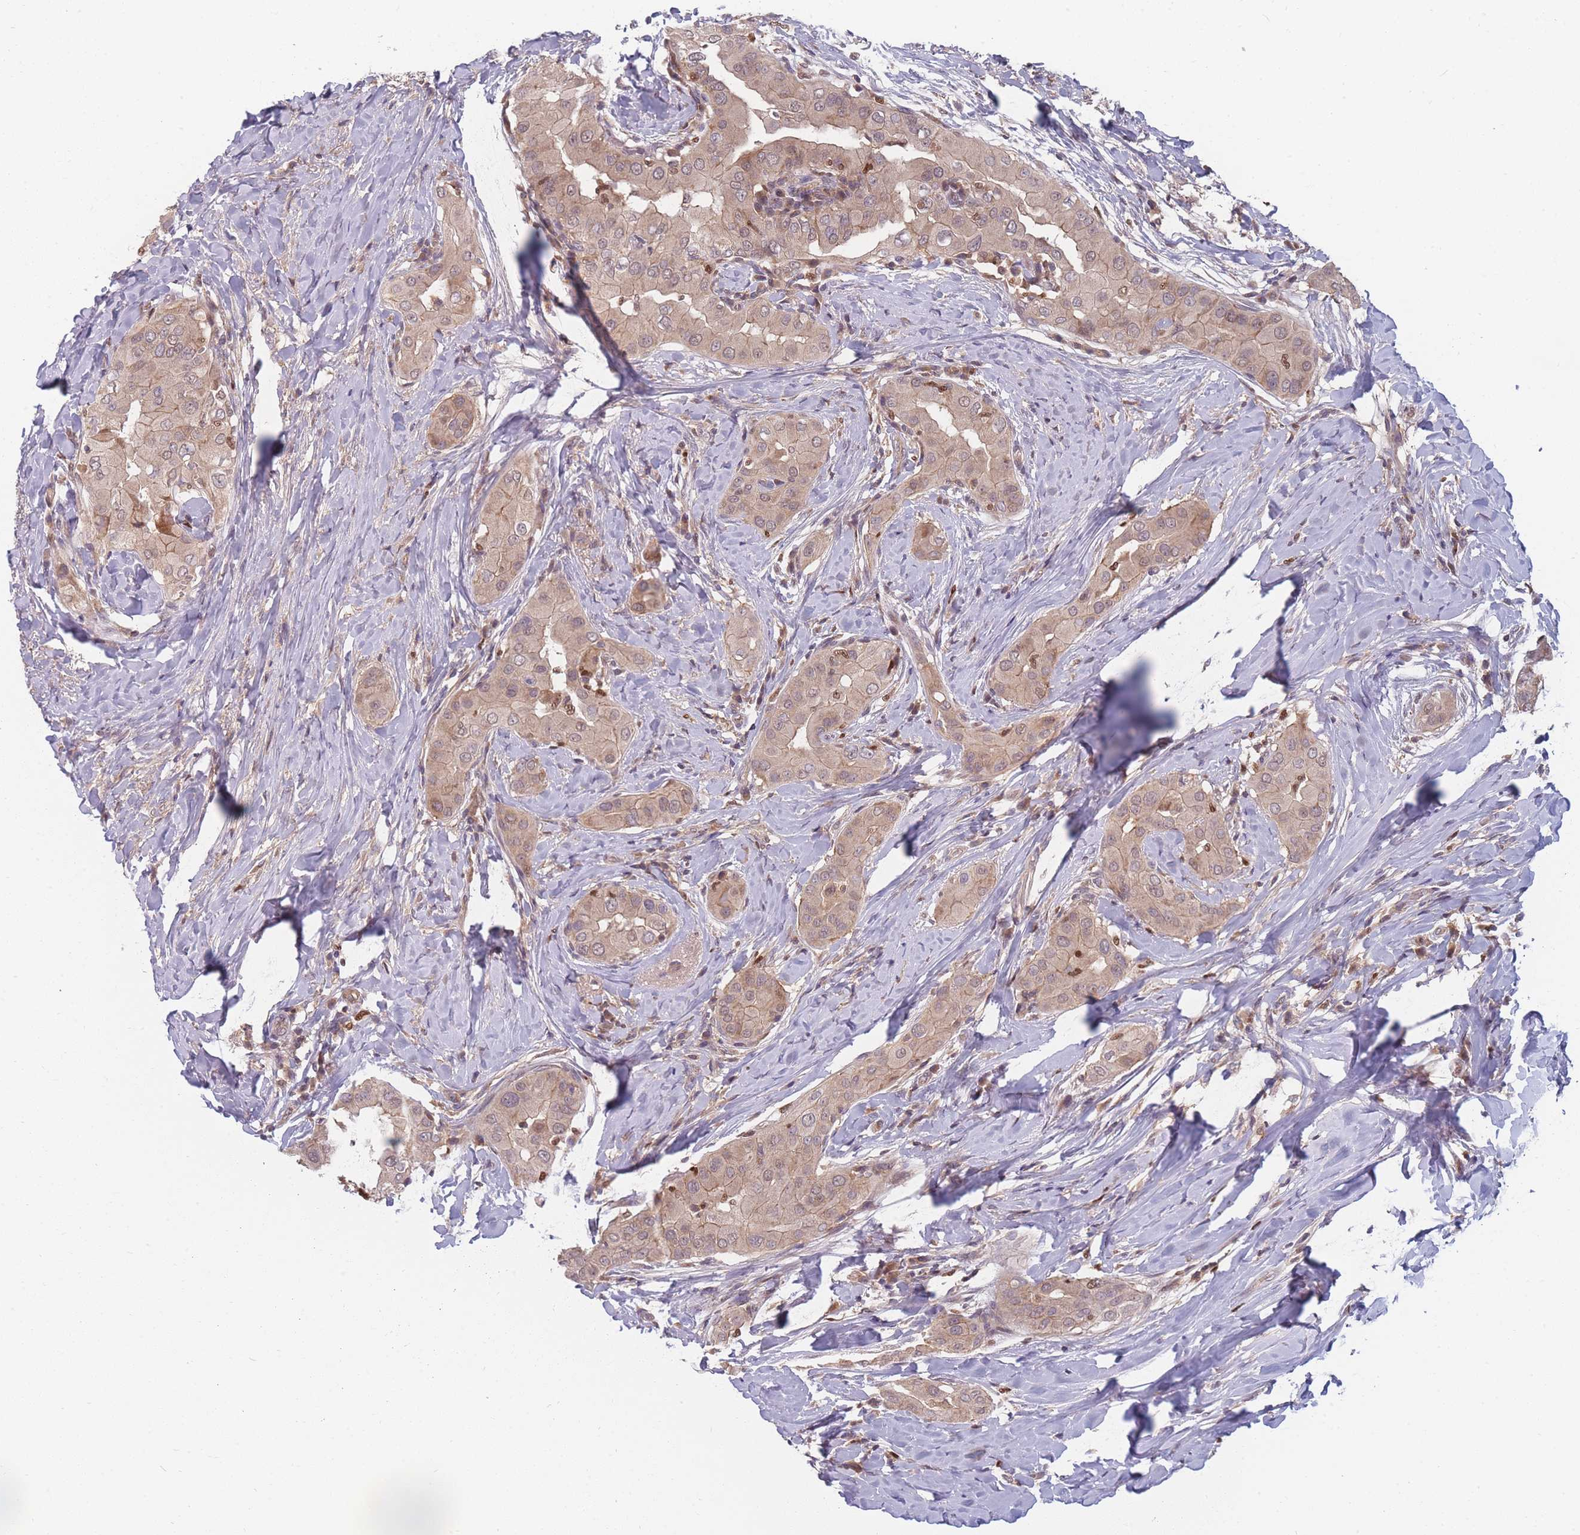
{"staining": {"intensity": "moderate", "quantity": ">75%", "location": "cytoplasmic/membranous,nuclear"}, "tissue": "thyroid cancer", "cell_type": "Tumor cells", "image_type": "cancer", "snomed": [{"axis": "morphology", "description": "Papillary adenocarcinoma, NOS"}, {"axis": "topography", "description": "Thyroid gland"}], "caption": "High-magnification brightfield microscopy of thyroid cancer stained with DAB (brown) and counterstained with hematoxylin (blue). tumor cells exhibit moderate cytoplasmic/membranous and nuclear expression is identified in about>75% of cells.", "gene": "FAM153A", "patient": {"sex": "male", "age": 33}}